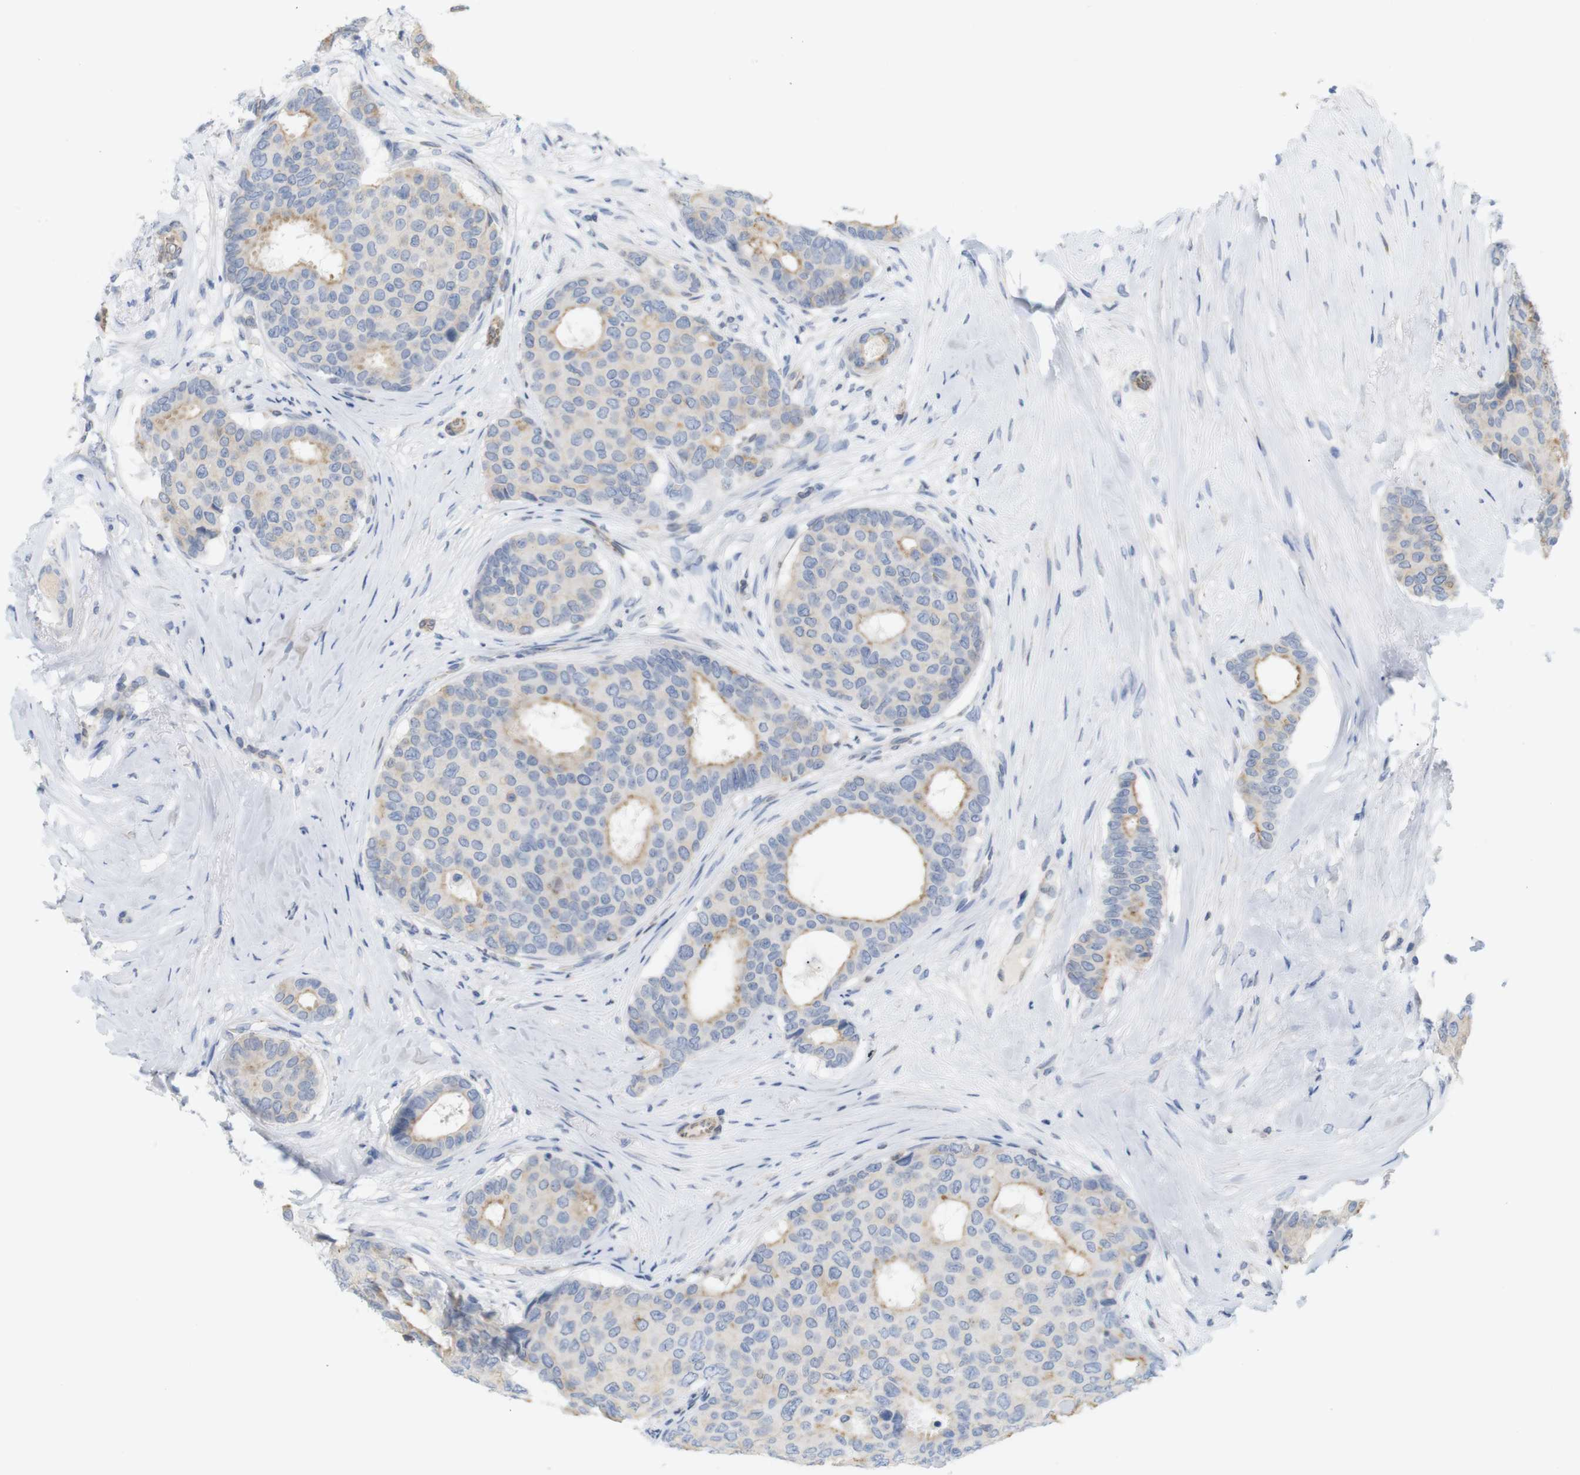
{"staining": {"intensity": "moderate", "quantity": "<25%", "location": "cytoplasmic/membranous"}, "tissue": "breast cancer", "cell_type": "Tumor cells", "image_type": "cancer", "snomed": [{"axis": "morphology", "description": "Duct carcinoma"}, {"axis": "topography", "description": "Breast"}], "caption": "IHC image of neoplastic tissue: breast cancer stained using immunohistochemistry demonstrates low levels of moderate protein expression localized specifically in the cytoplasmic/membranous of tumor cells, appearing as a cytoplasmic/membranous brown color.", "gene": "ITPR1", "patient": {"sex": "female", "age": 75}}